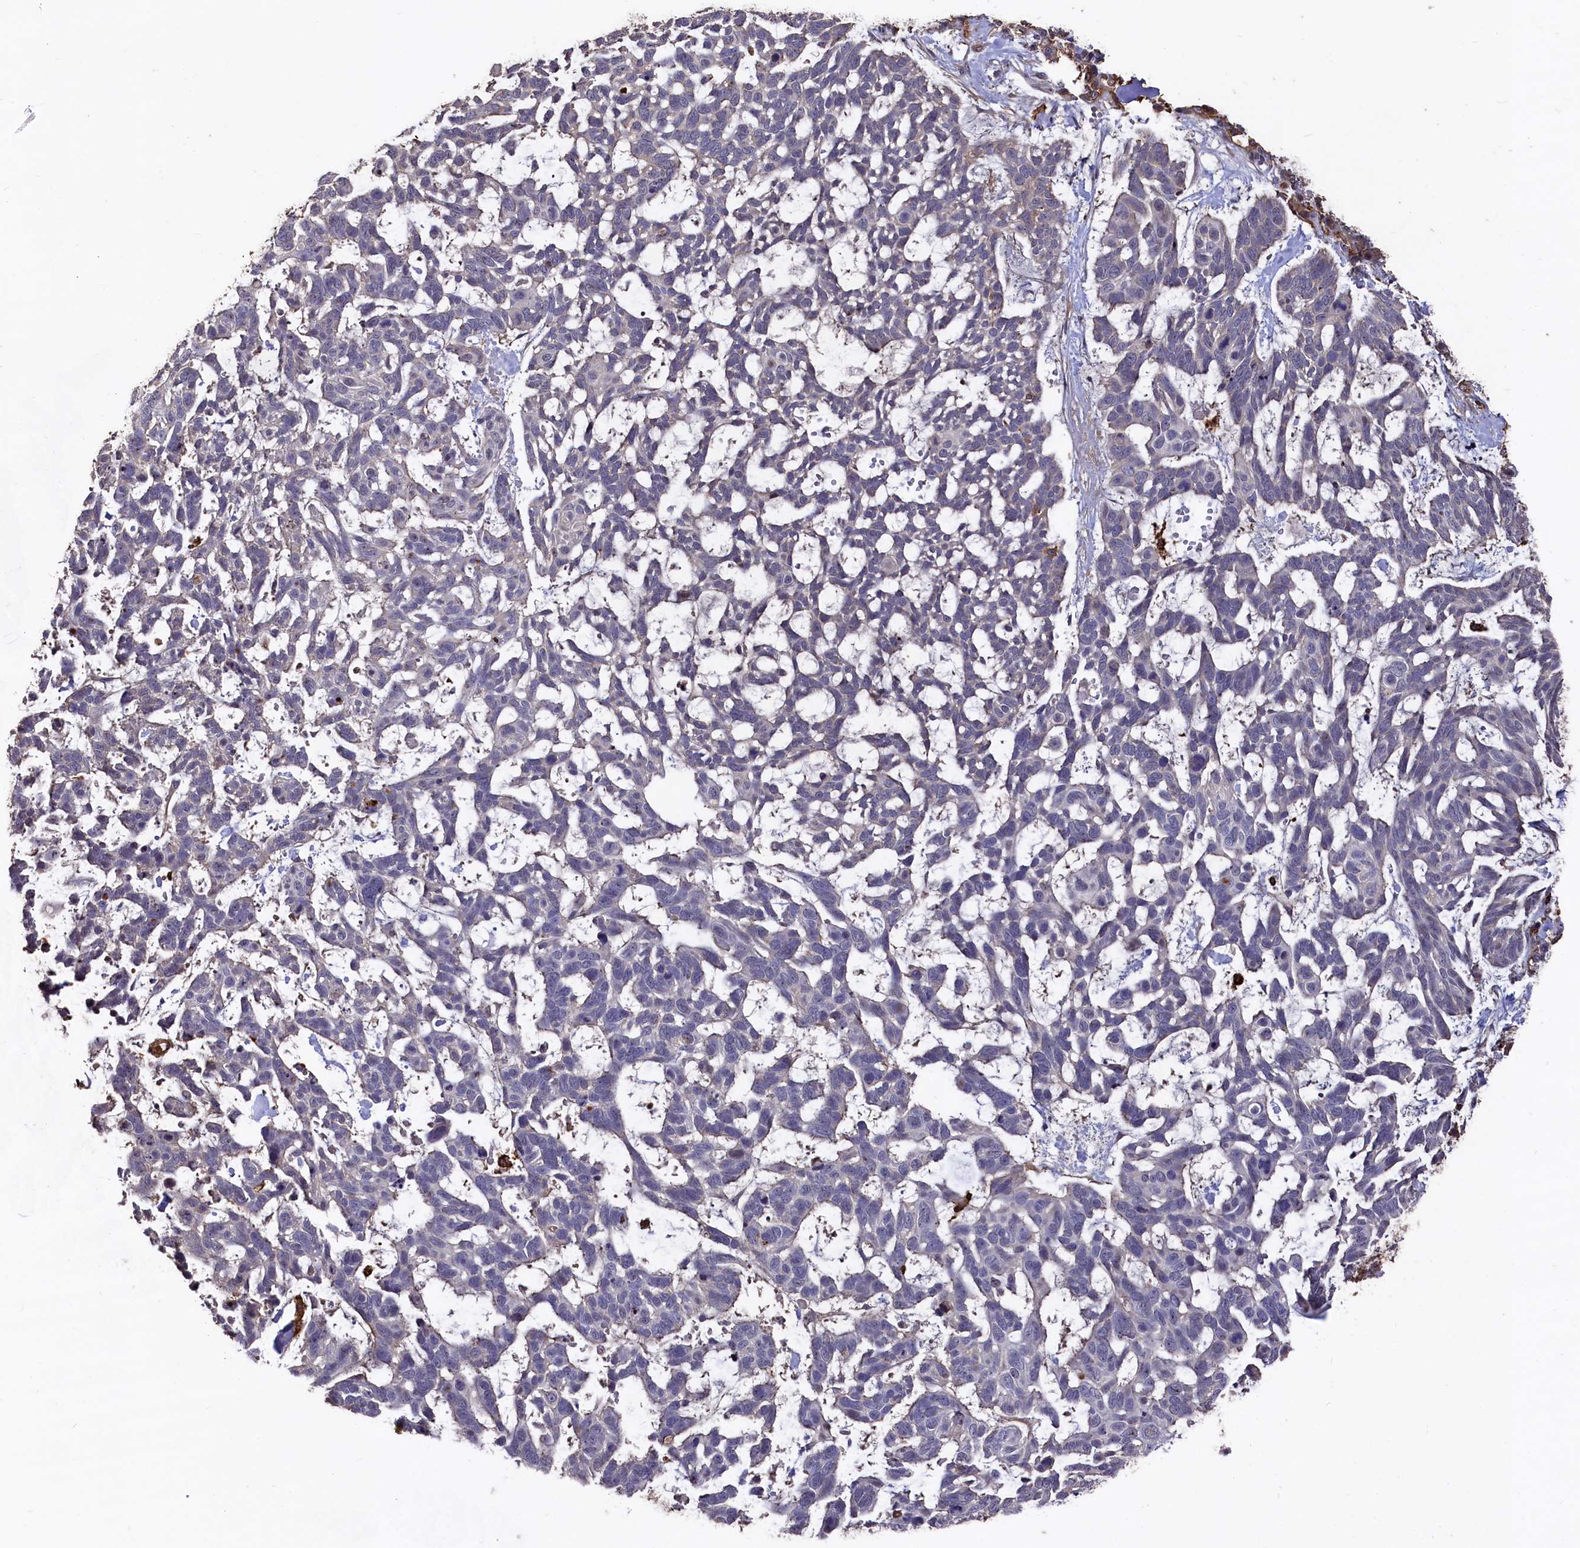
{"staining": {"intensity": "negative", "quantity": "none", "location": "none"}, "tissue": "skin cancer", "cell_type": "Tumor cells", "image_type": "cancer", "snomed": [{"axis": "morphology", "description": "Basal cell carcinoma"}, {"axis": "topography", "description": "Skin"}], "caption": "The histopathology image reveals no staining of tumor cells in skin cancer (basal cell carcinoma).", "gene": "PLEKHO2", "patient": {"sex": "male", "age": 88}}